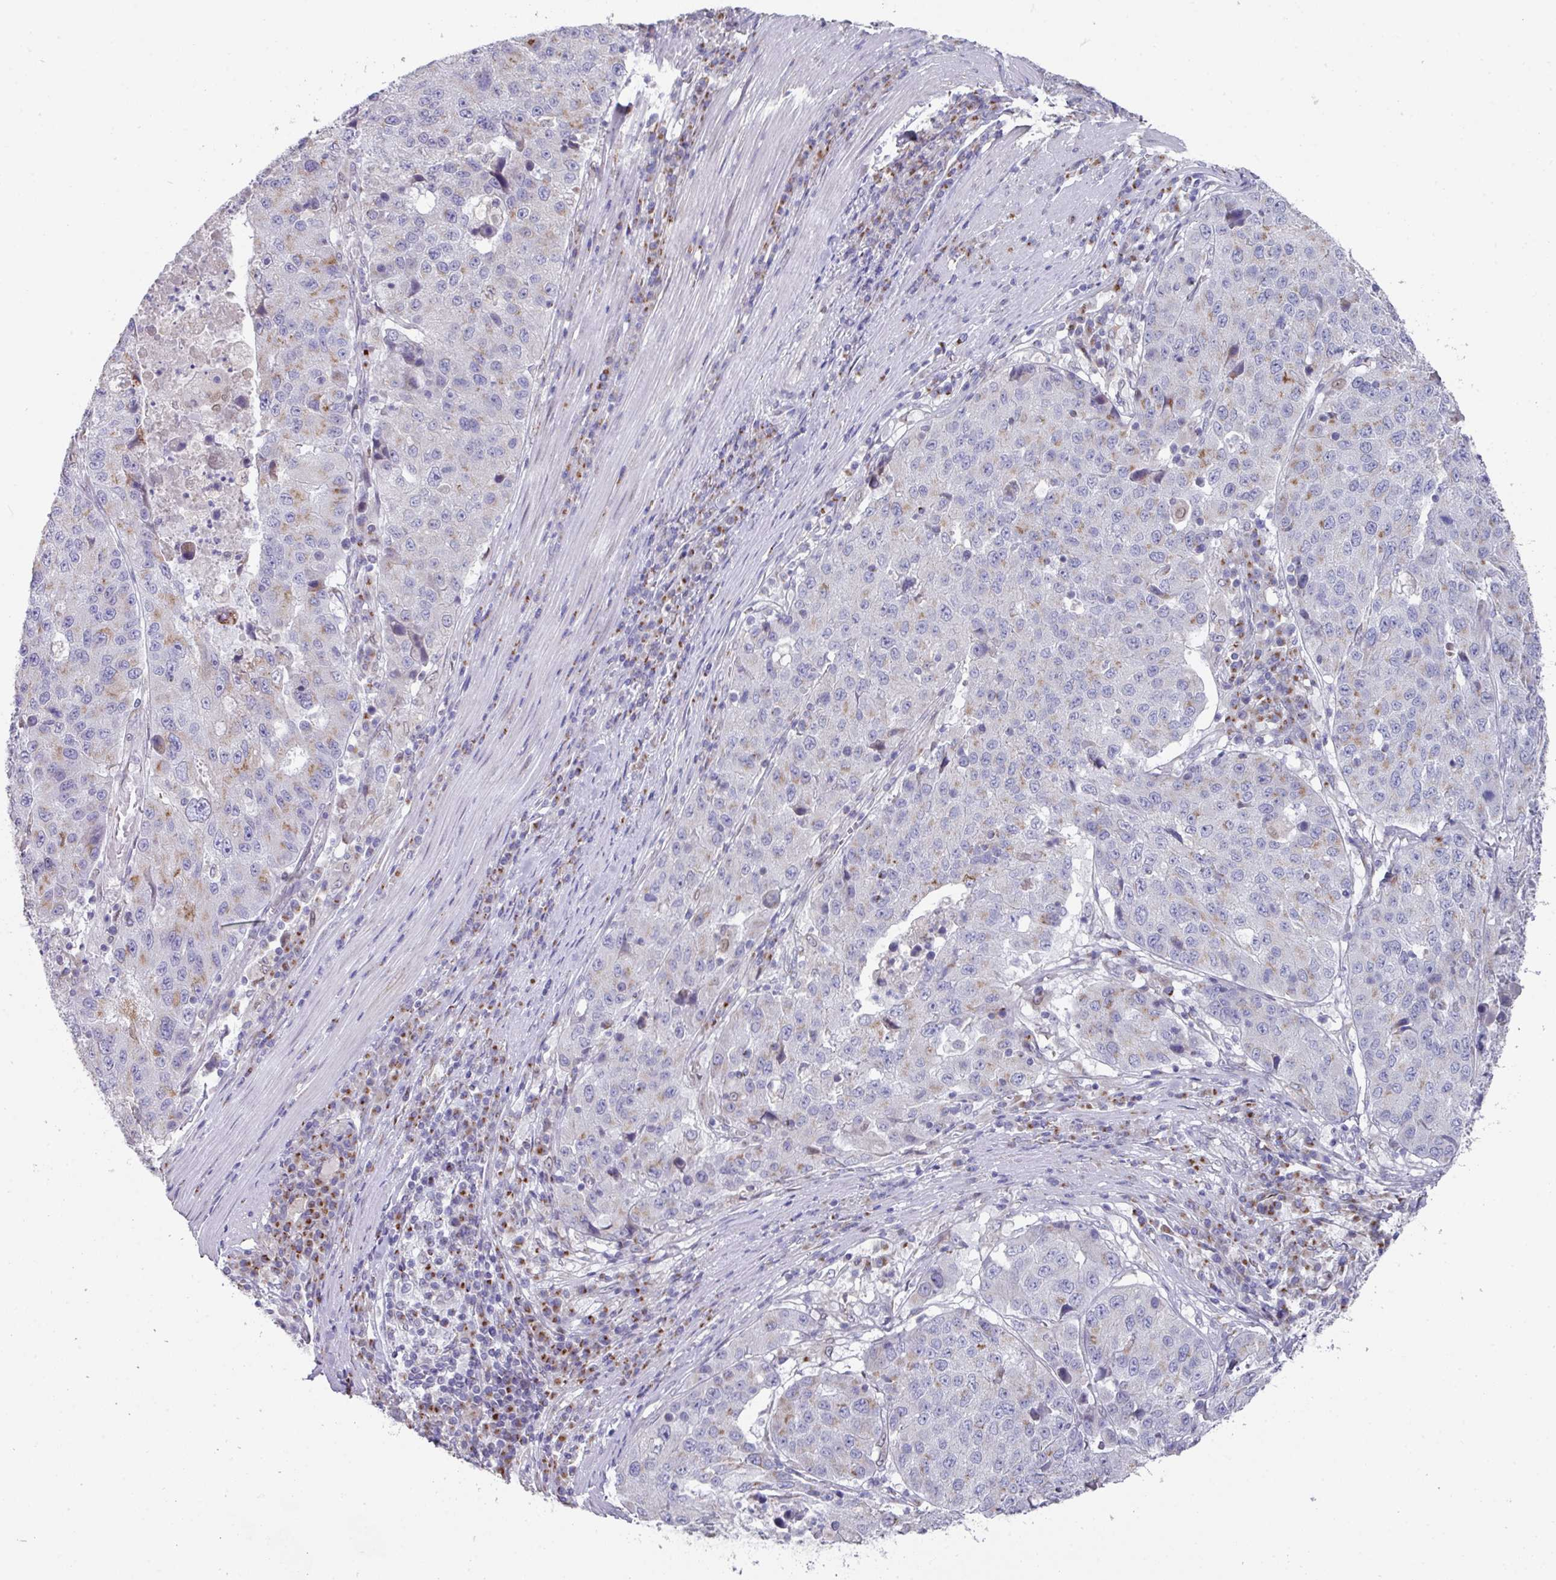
{"staining": {"intensity": "weak", "quantity": "<25%", "location": "cytoplasmic/membranous"}, "tissue": "stomach cancer", "cell_type": "Tumor cells", "image_type": "cancer", "snomed": [{"axis": "morphology", "description": "Adenocarcinoma, NOS"}, {"axis": "topography", "description": "Stomach"}], "caption": "Immunohistochemistry (IHC) of stomach cancer displays no expression in tumor cells.", "gene": "VKORC1L1", "patient": {"sex": "male", "age": 71}}